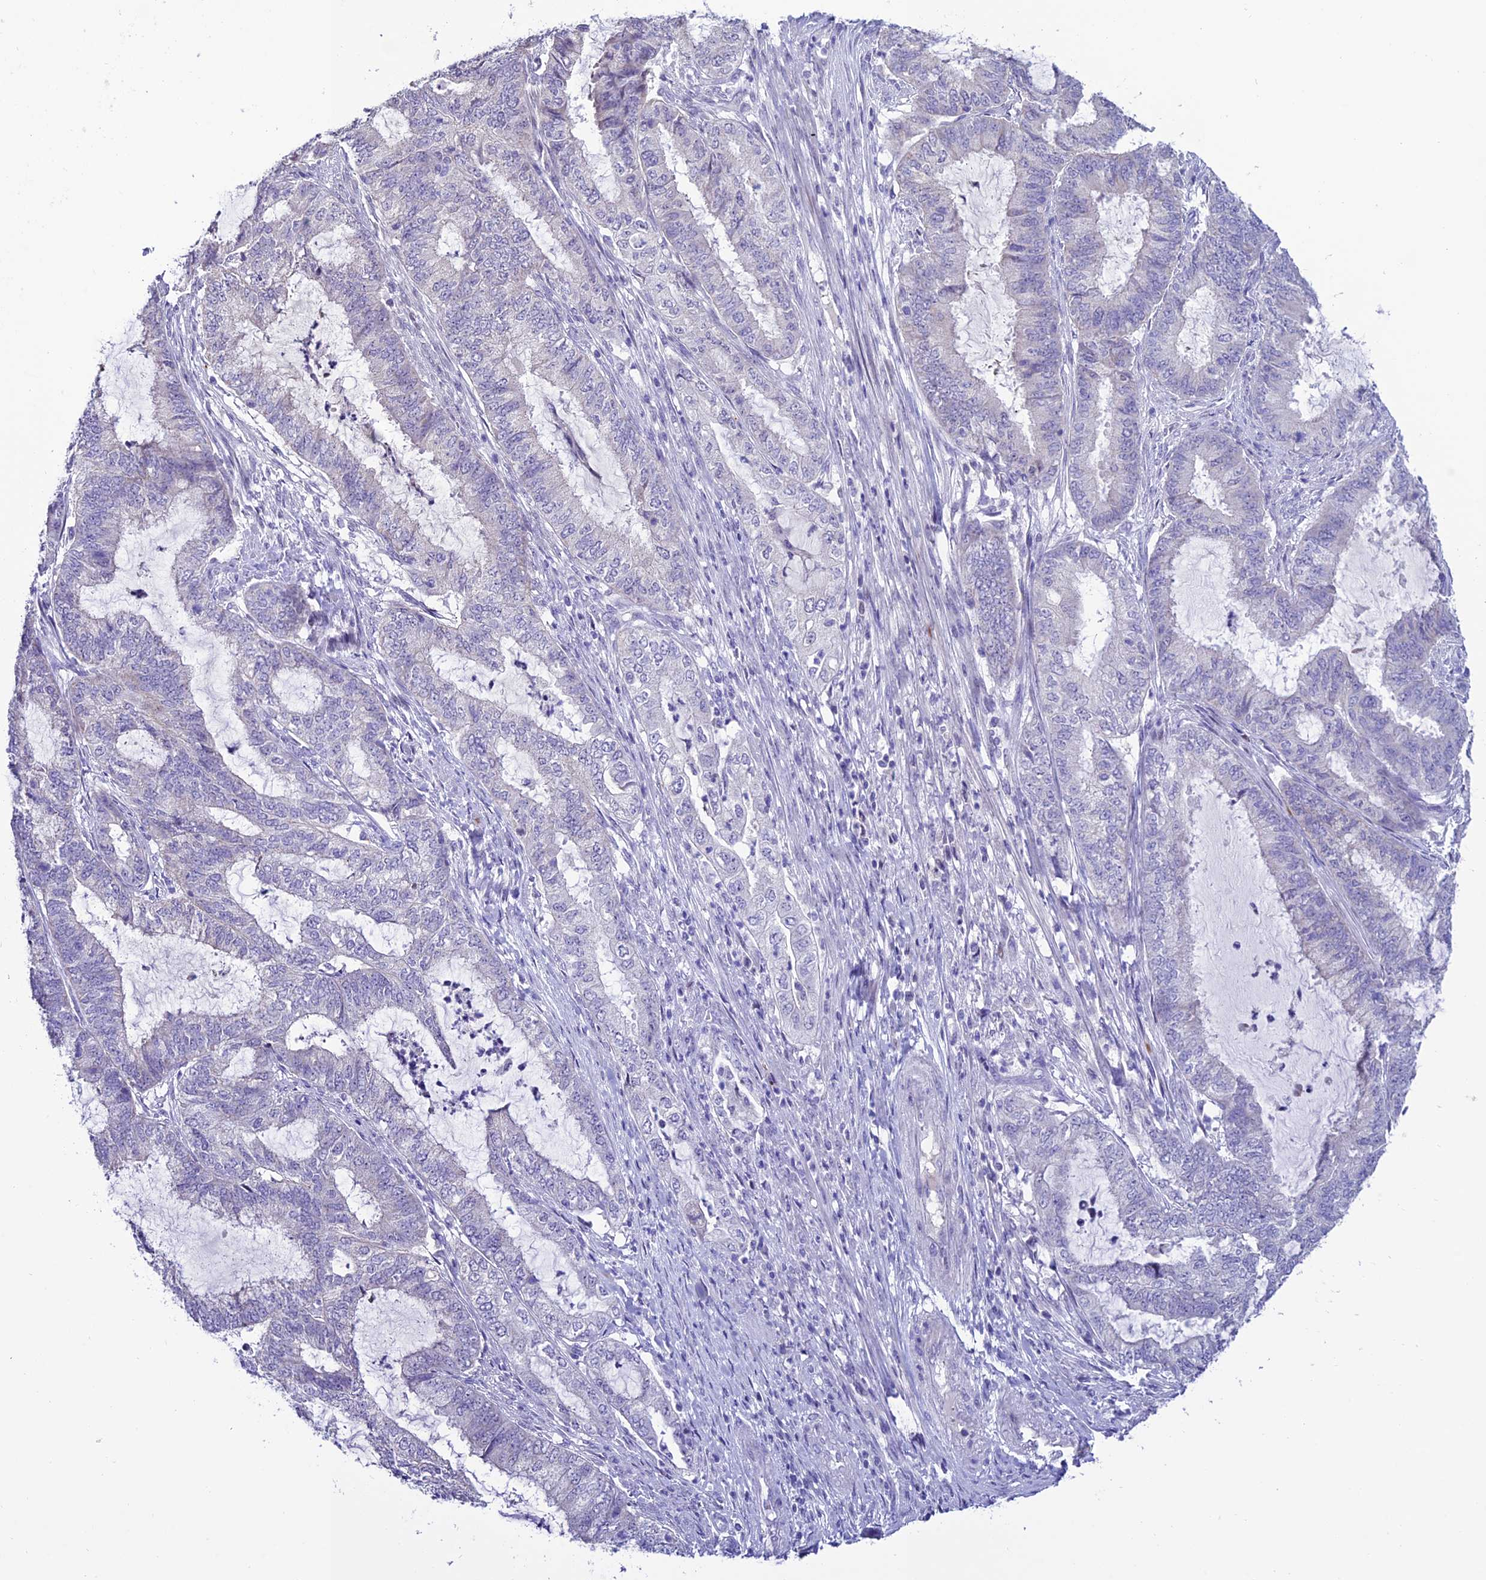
{"staining": {"intensity": "negative", "quantity": "none", "location": "none"}, "tissue": "endometrial cancer", "cell_type": "Tumor cells", "image_type": "cancer", "snomed": [{"axis": "morphology", "description": "Adenocarcinoma, NOS"}, {"axis": "topography", "description": "Endometrium"}], "caption": "Protein analysis of endometrial adenocarcinoma shows no significant staining in tumor cells. (Brightfield microscopy of DAB (3,3'-diaminobenzidine) IHC at high magnification).", "gene": "SLC10A1", "patient": {"sex": "female", "age": 51}}